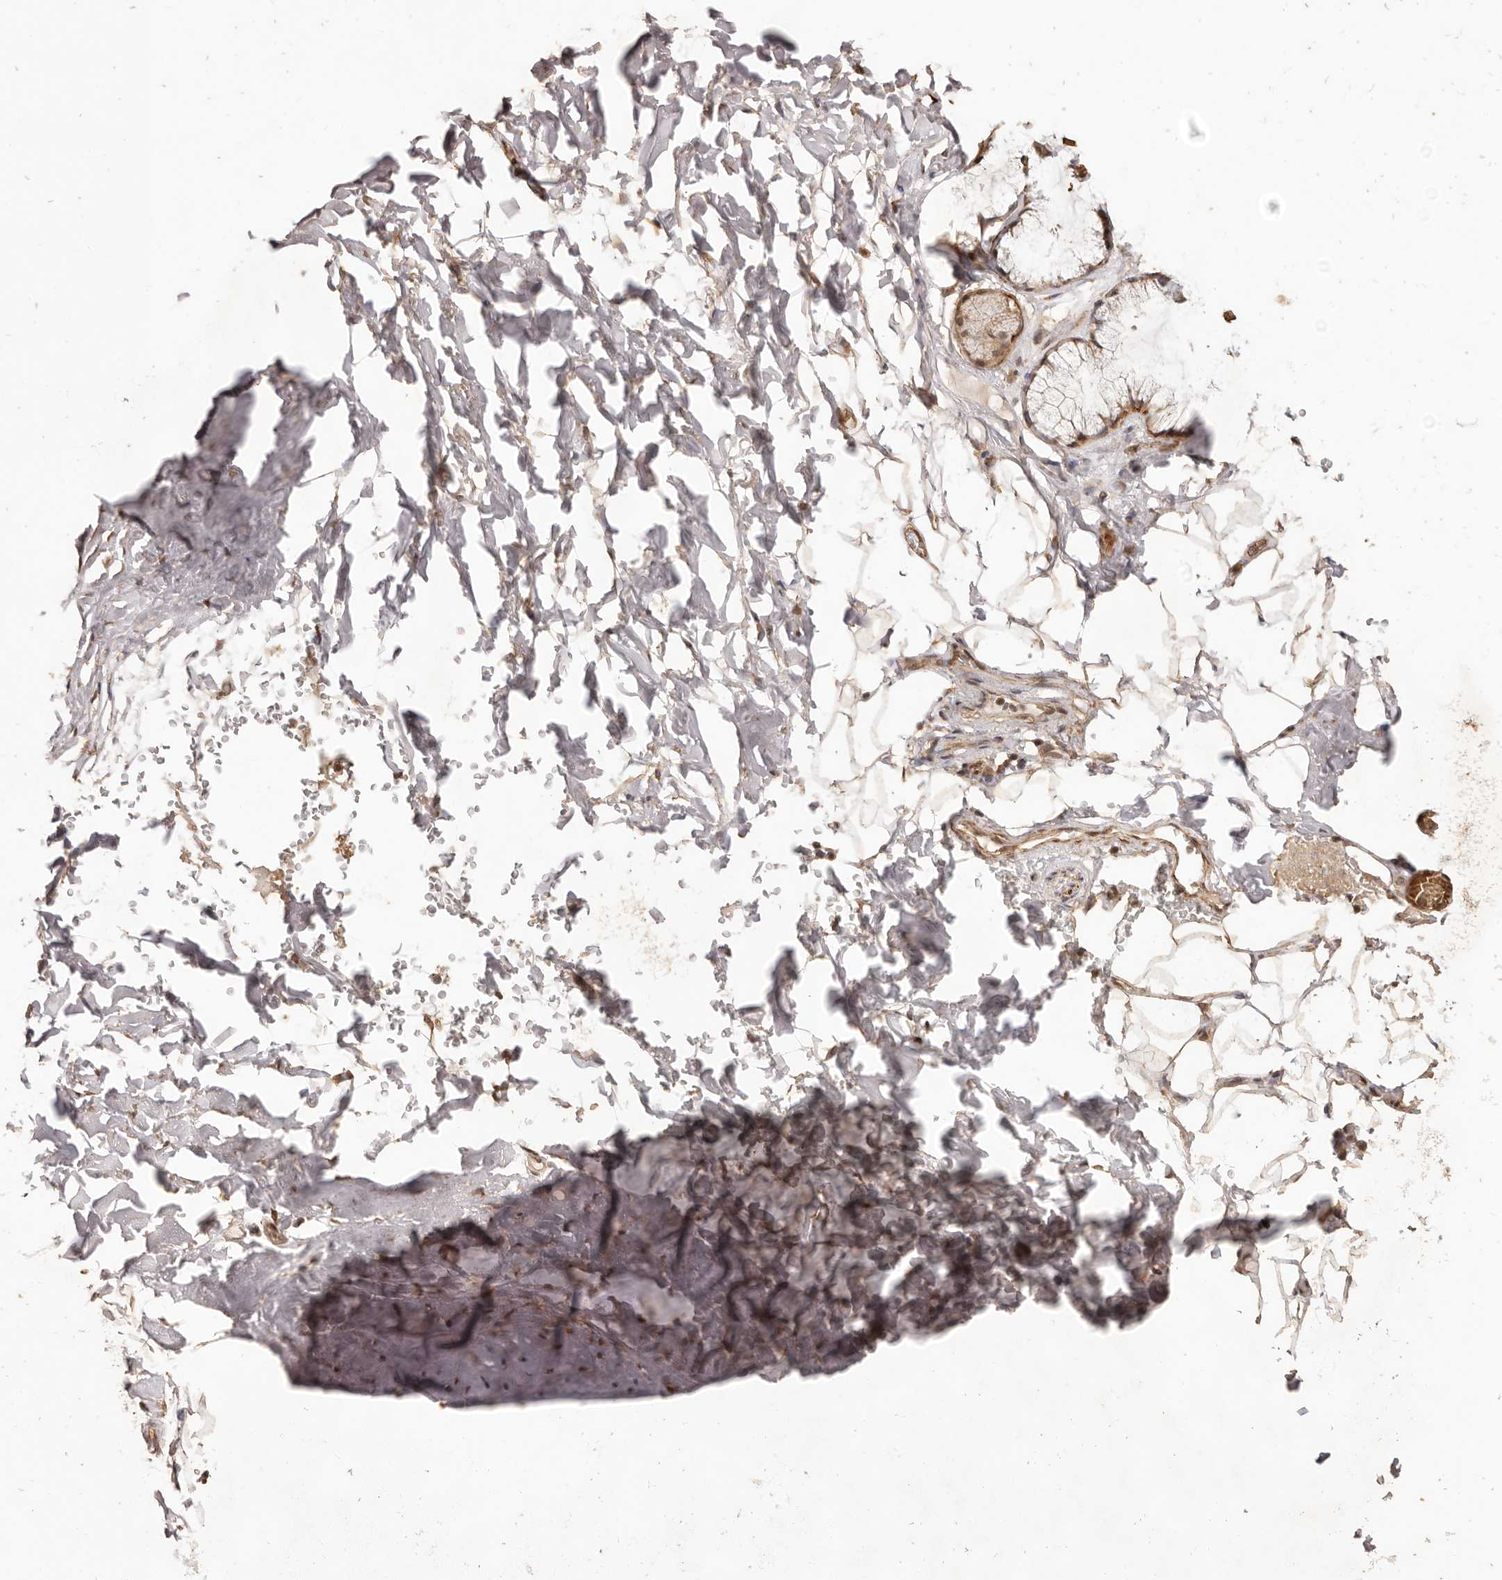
{"staining": {"intensity": "strong", "quantity": ">75%", "location": "cytoplasmic/membranous,nuclear"}, "tissue": "adipose tissue", "cell_type": "Adipocytes", "image_type": "normal", "snomed": [{"axis": "morphology", "description": "Normal tissue, NOS"}, {"axis": "topography", "description": "Cartilage tissue"}], "caption": "Benign adipose tissue exhibits strong cytoplasmic/membranous,nuclear staining in approximately >75% of adipocytes, visualized by immunohistochemistry.", "gene": "UBR2", "patient": {"sex": "female", "age": 63}}